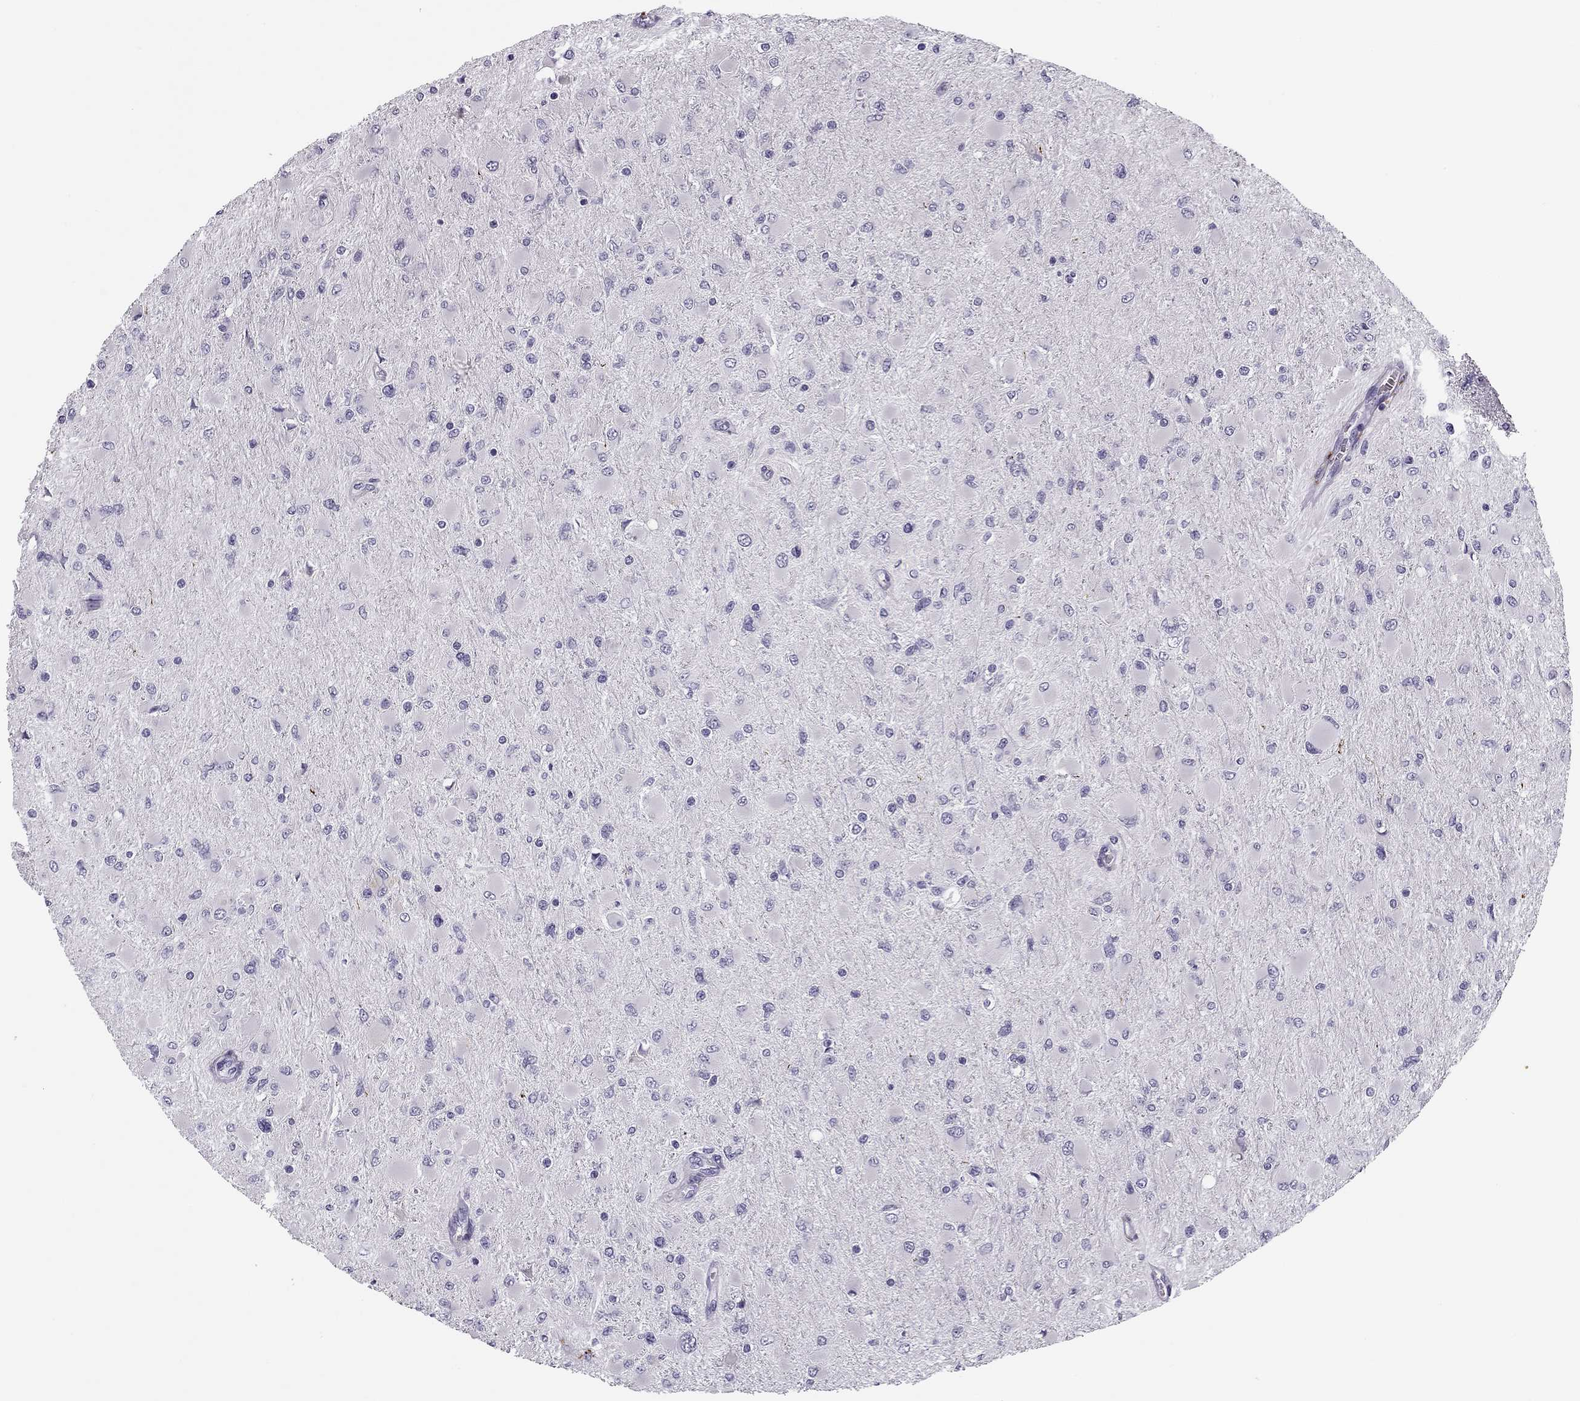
{"staining": {"intensity": "negative", "quantity": "none", "location": "none"}, "tissue": "glioma", "cell_type": "Tumor cells", "image_type": "cancer", "snomed": [{"axis": "morphology", "description": "Glioma, malignant, High grade"}, {"axis": "topography", "description": "Cerebral cortex"}], "caption": "IHC of human glioma displays no staining in tumor cells.", "gene": "MC5R", "patient": {"sex": "female", "age": 36}}